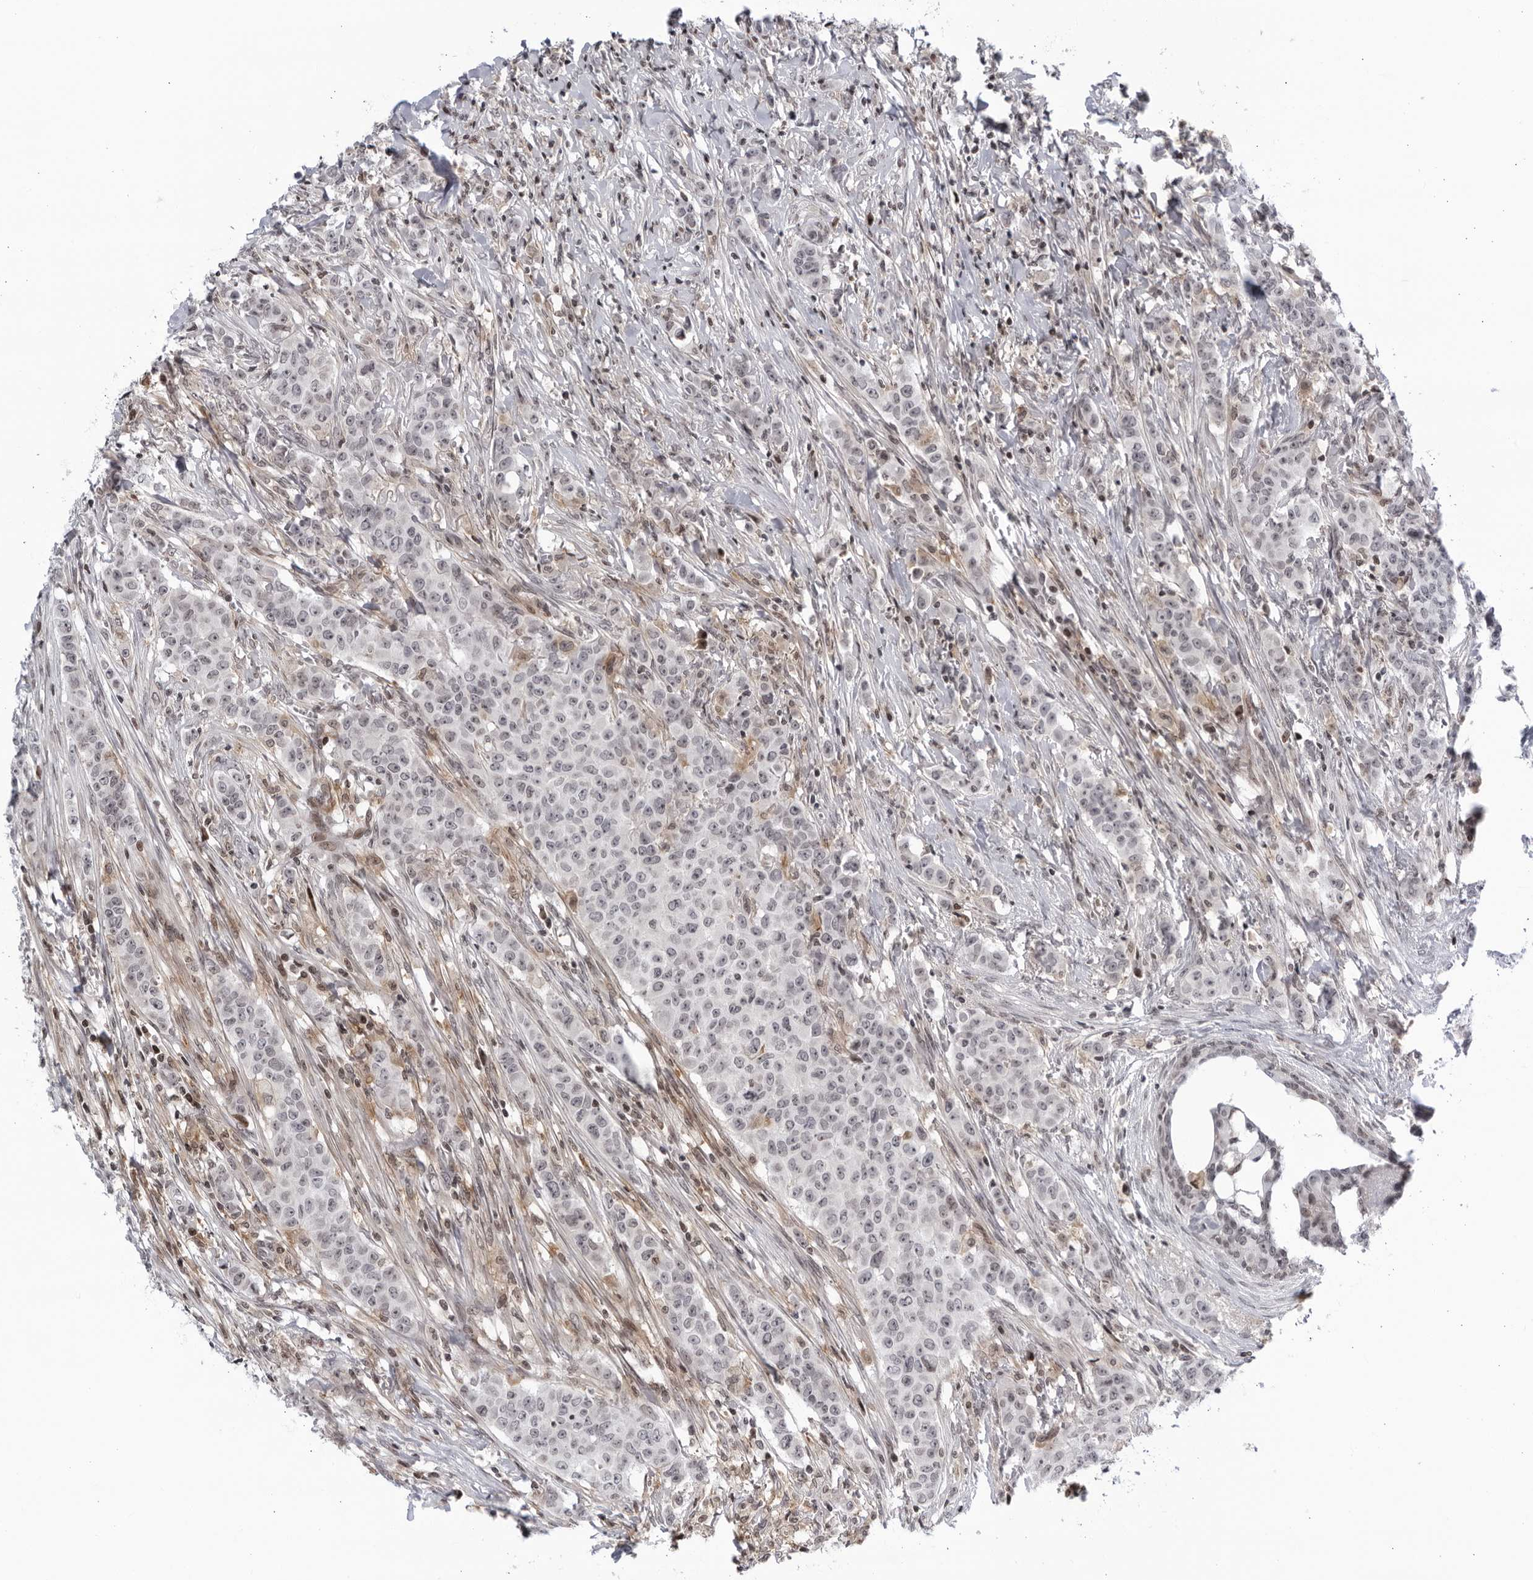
{"staining": {"intensity": "negative", "quantity": "none", "location": "none"}, "tissue": "breast cancer", "cell_type": "Tumor cells", "image_type": "cancer", "snomed": [{"axis": "morphology", "description": "Duct carcinoma"}, {"axis": "topography", "description": "Breast"}], "caption": "Tumor cells are negative for brown protein staining in breast cancer (intraductal carcinoma).", "gene": "DTL", "patient": {"sex": "female", "age": 40}}